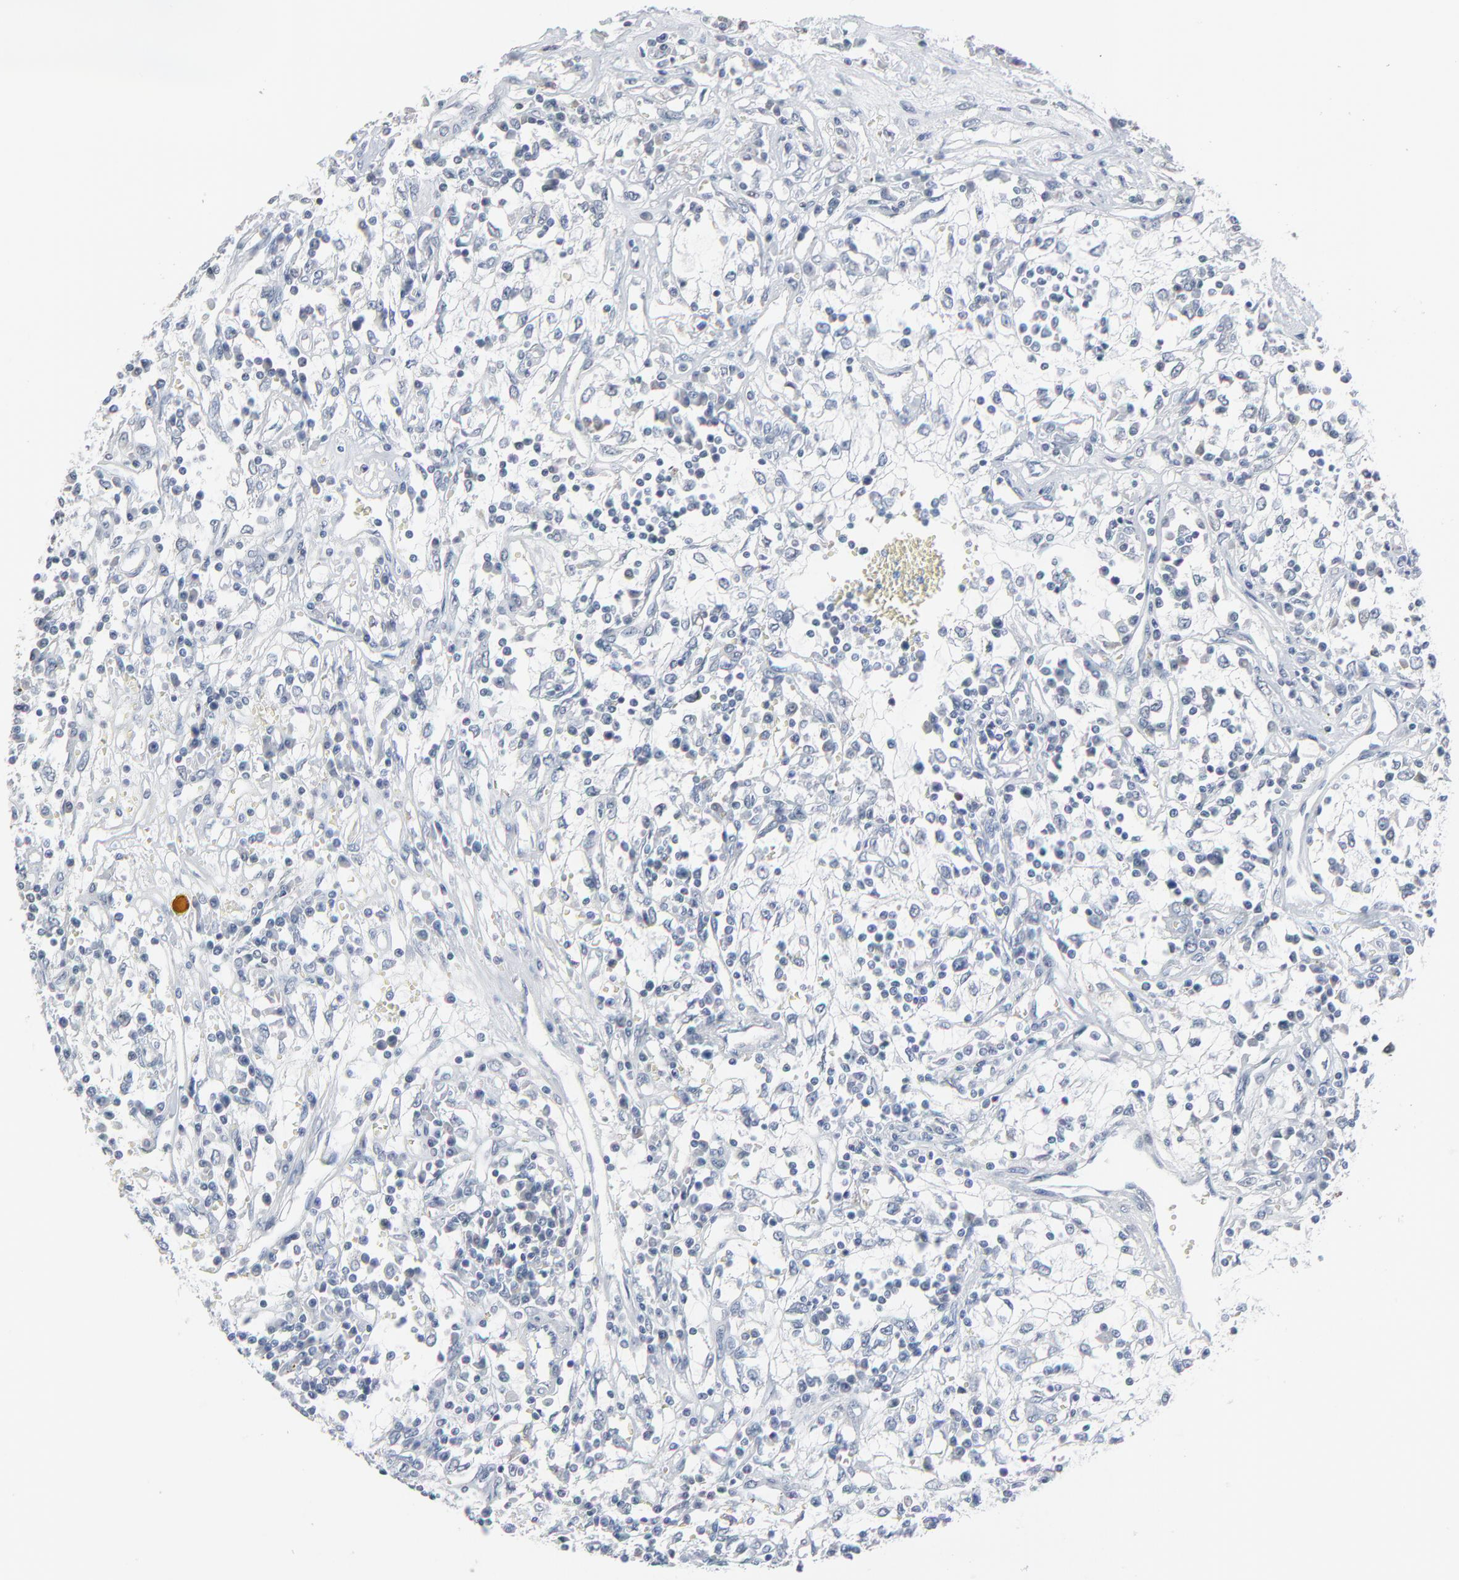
{"staining": {"intensity": "negative", "quantity": "none", "location": "none"}, "tissue": "renal cancer", "cell_type": "Tumor cells", "image_type": "cancer", "snomed": [{"axis": "morphology", "description": "Adenocarcinoma, NOS"}, {"axis": "topography", "description": "Kidney"}], "caption": "The histopathology image exhibits no significant expression in tumor cells of renal cancer. Nuclei are stained in blue.", "gene": "PHGDH", "patient": {"sex": "male", "age": 82}}